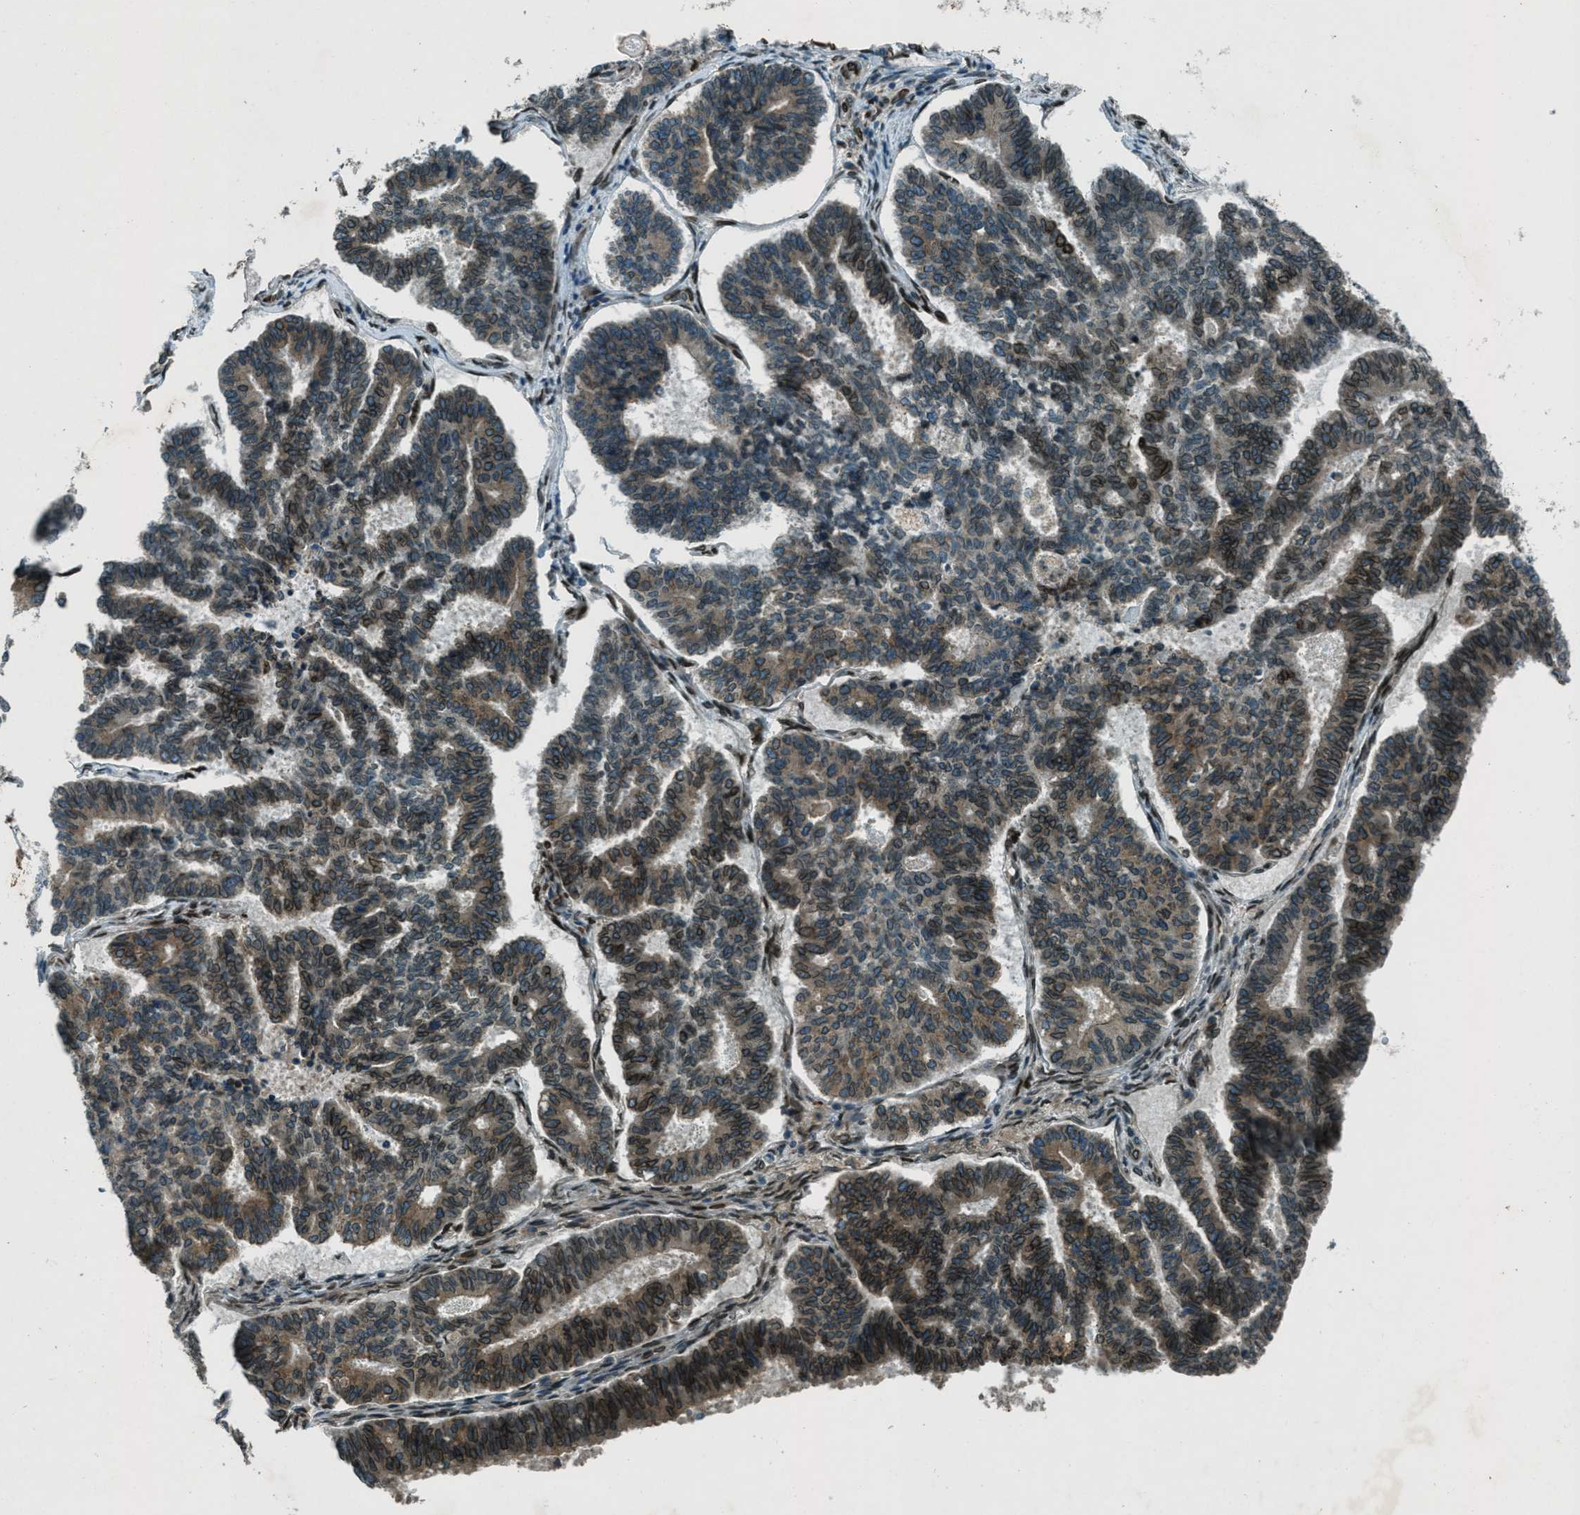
{"staining": {"intensity": "moderate", "quantity": ">75%", "location": "cytoplasmic/membranous,nuclear"}, "tissue": "endometrial cancer", "cell_type": "Tumor cells", "image_type": "cancer", "snomed": [{"axis": "morphology", "description": "Adenocarcinoma, NOS"}, {"axis": "topography", "description": "Endometrium"}], "caption": "Immunohistochemical staining of endometrial cancer (adenocarcinoma) demonstrates moderate cytoplasmic/membranous and nuclear protein staining in about >75% of tumor cells.", "gene": "LEMD2", "patient": {"sex": "female", "age": 70}}